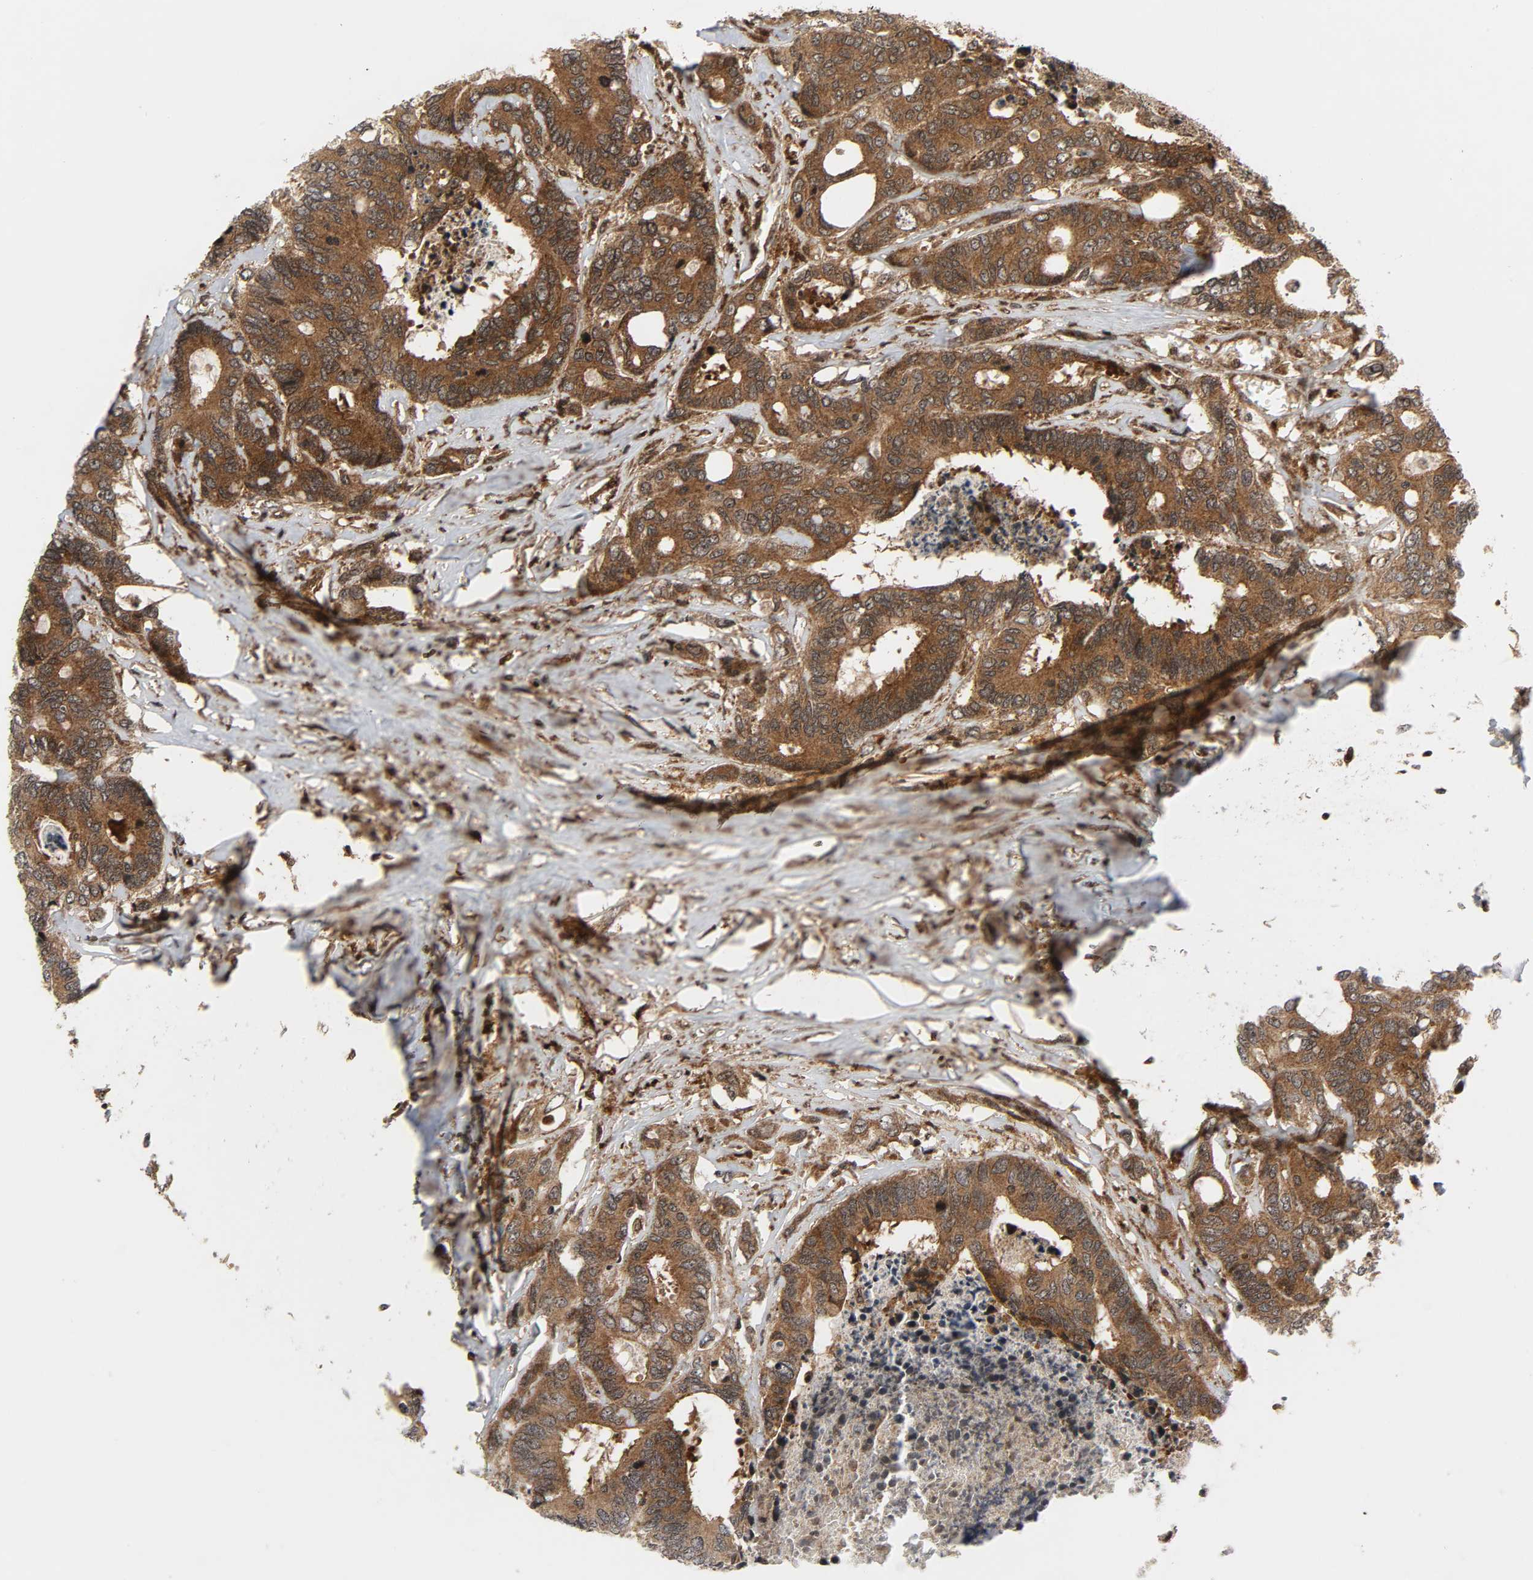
{"staining": {"intensity": "strong", "quantity": ">75%", "location": "cytoplasmic/membranous"}, "tissue": "colorectal cancer", "cell_type": "Tumor cells", "image_type": "cancer", "snomed": [{"axis": "morphology", "description": "Adenocarcinoma, NOS"}, {"axis": "topography", "description": "Rectum"}], "caption": "Colorectal cancer (adenocarcinoma) stained for a protein reveals strong cytoplasmic/membranous positivity in tumor cells. The staining was performed using DAB to visualize the protein expression in brown, while the nuclei were stained in blue with hematoxylin (Magnification: 20x).", "gene": "CHUK", "patient": {"sex": "male", "age": 55}}